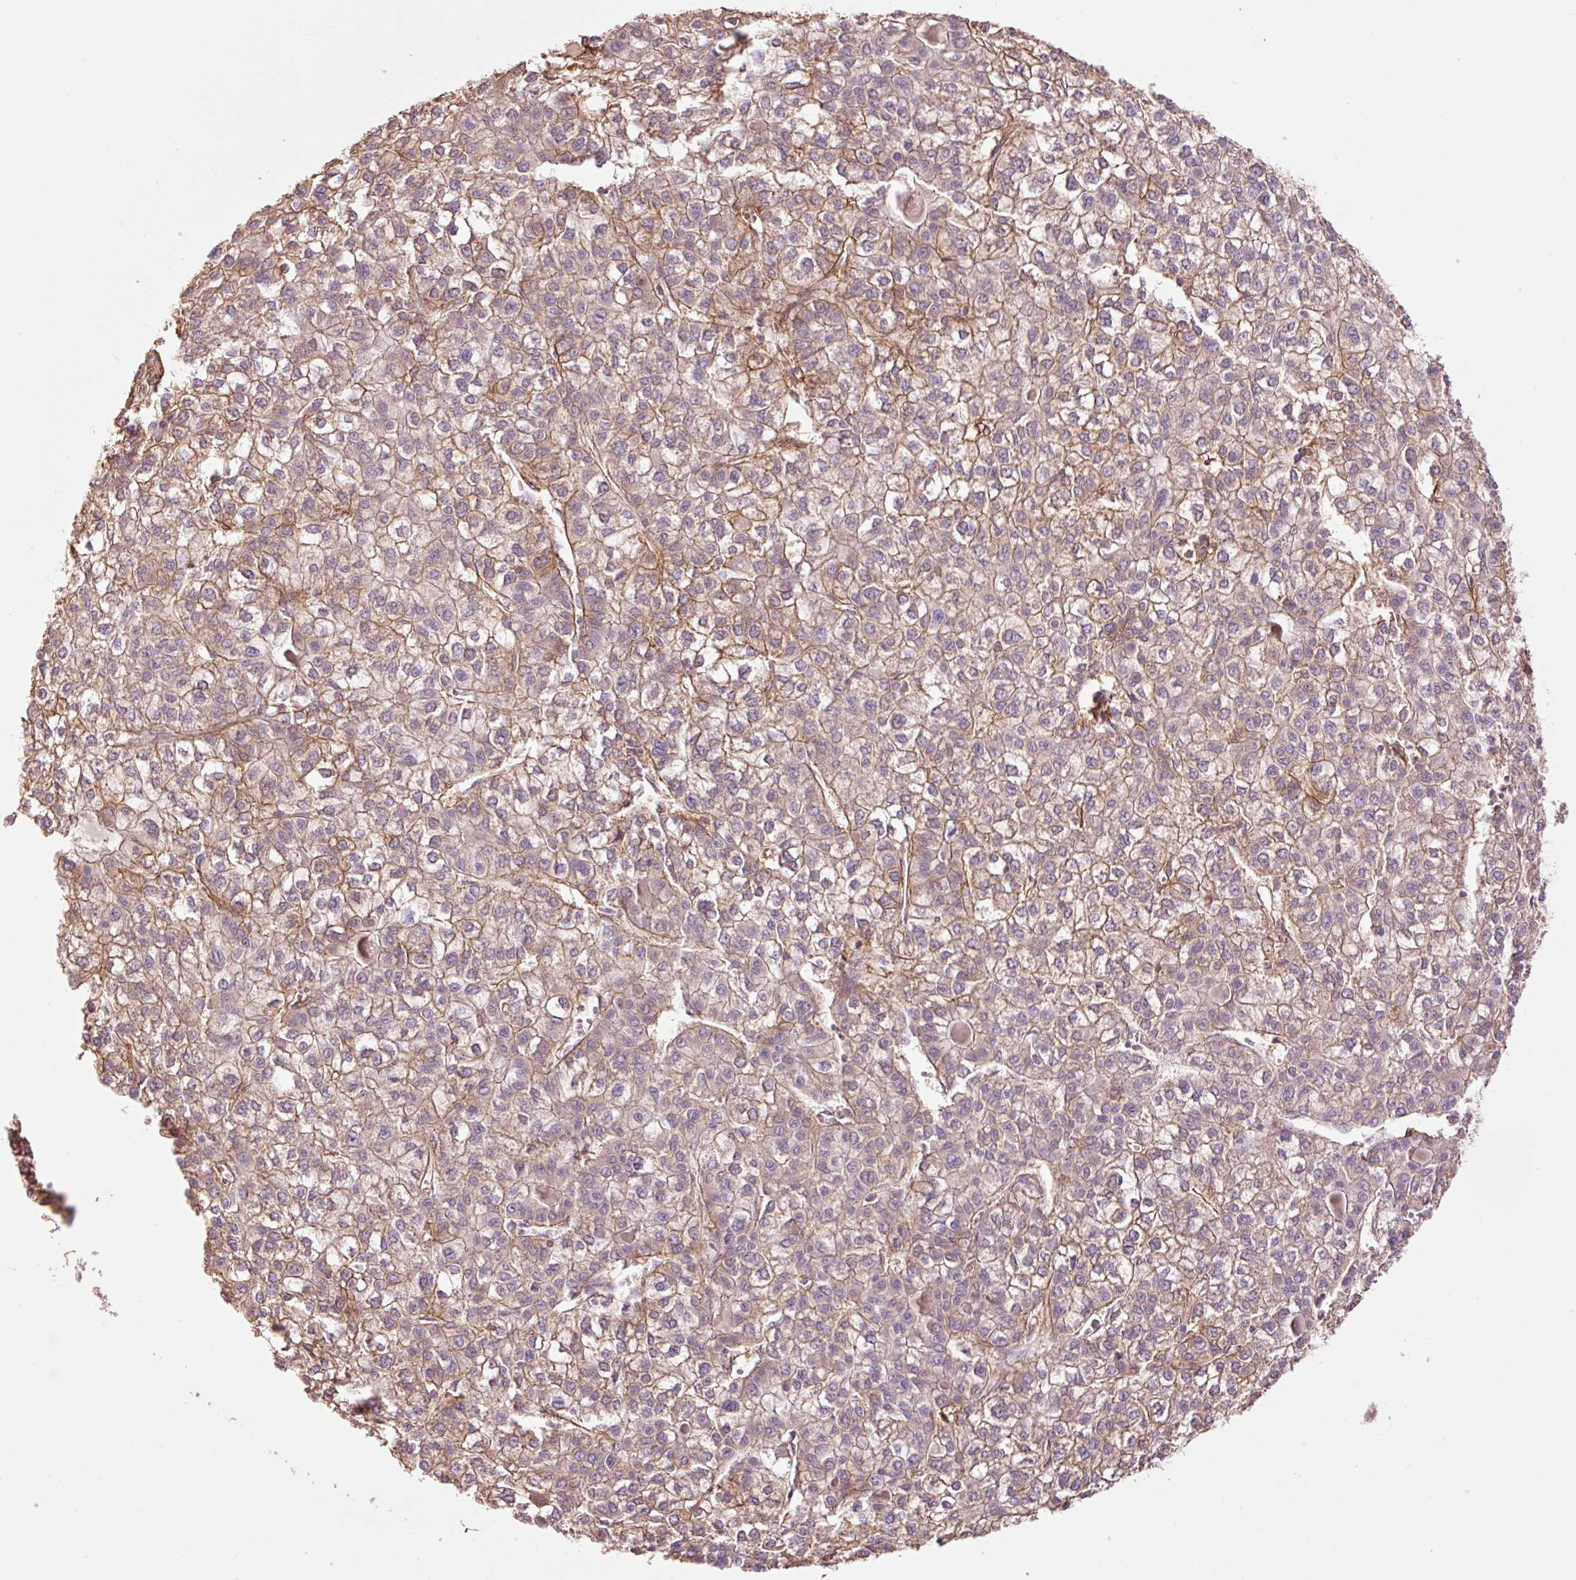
{"staining": {"intensity": "moderate", "quantity": "25%-75%", "location": "cytoplasmic/membranous"}, "tissue": "liver cancer", "cell_type": "Tumor cells", "image_type": "cancer", "snomed": [{"axis": "morphology", "description": "Carcinoma, Hepatocellular, NOS"}, {"axis": "topography", "description": "Liver"}], "caption": "This is a histology image of immunohistochemistry (IHC) staining of liver cancer (hepatocellular carcinoma), which shows moderate staining in the cytoplasmic/membranous of tumor cells.", "gene": "SLC1A4", "patient": {"sex": "female", "age": 43}}